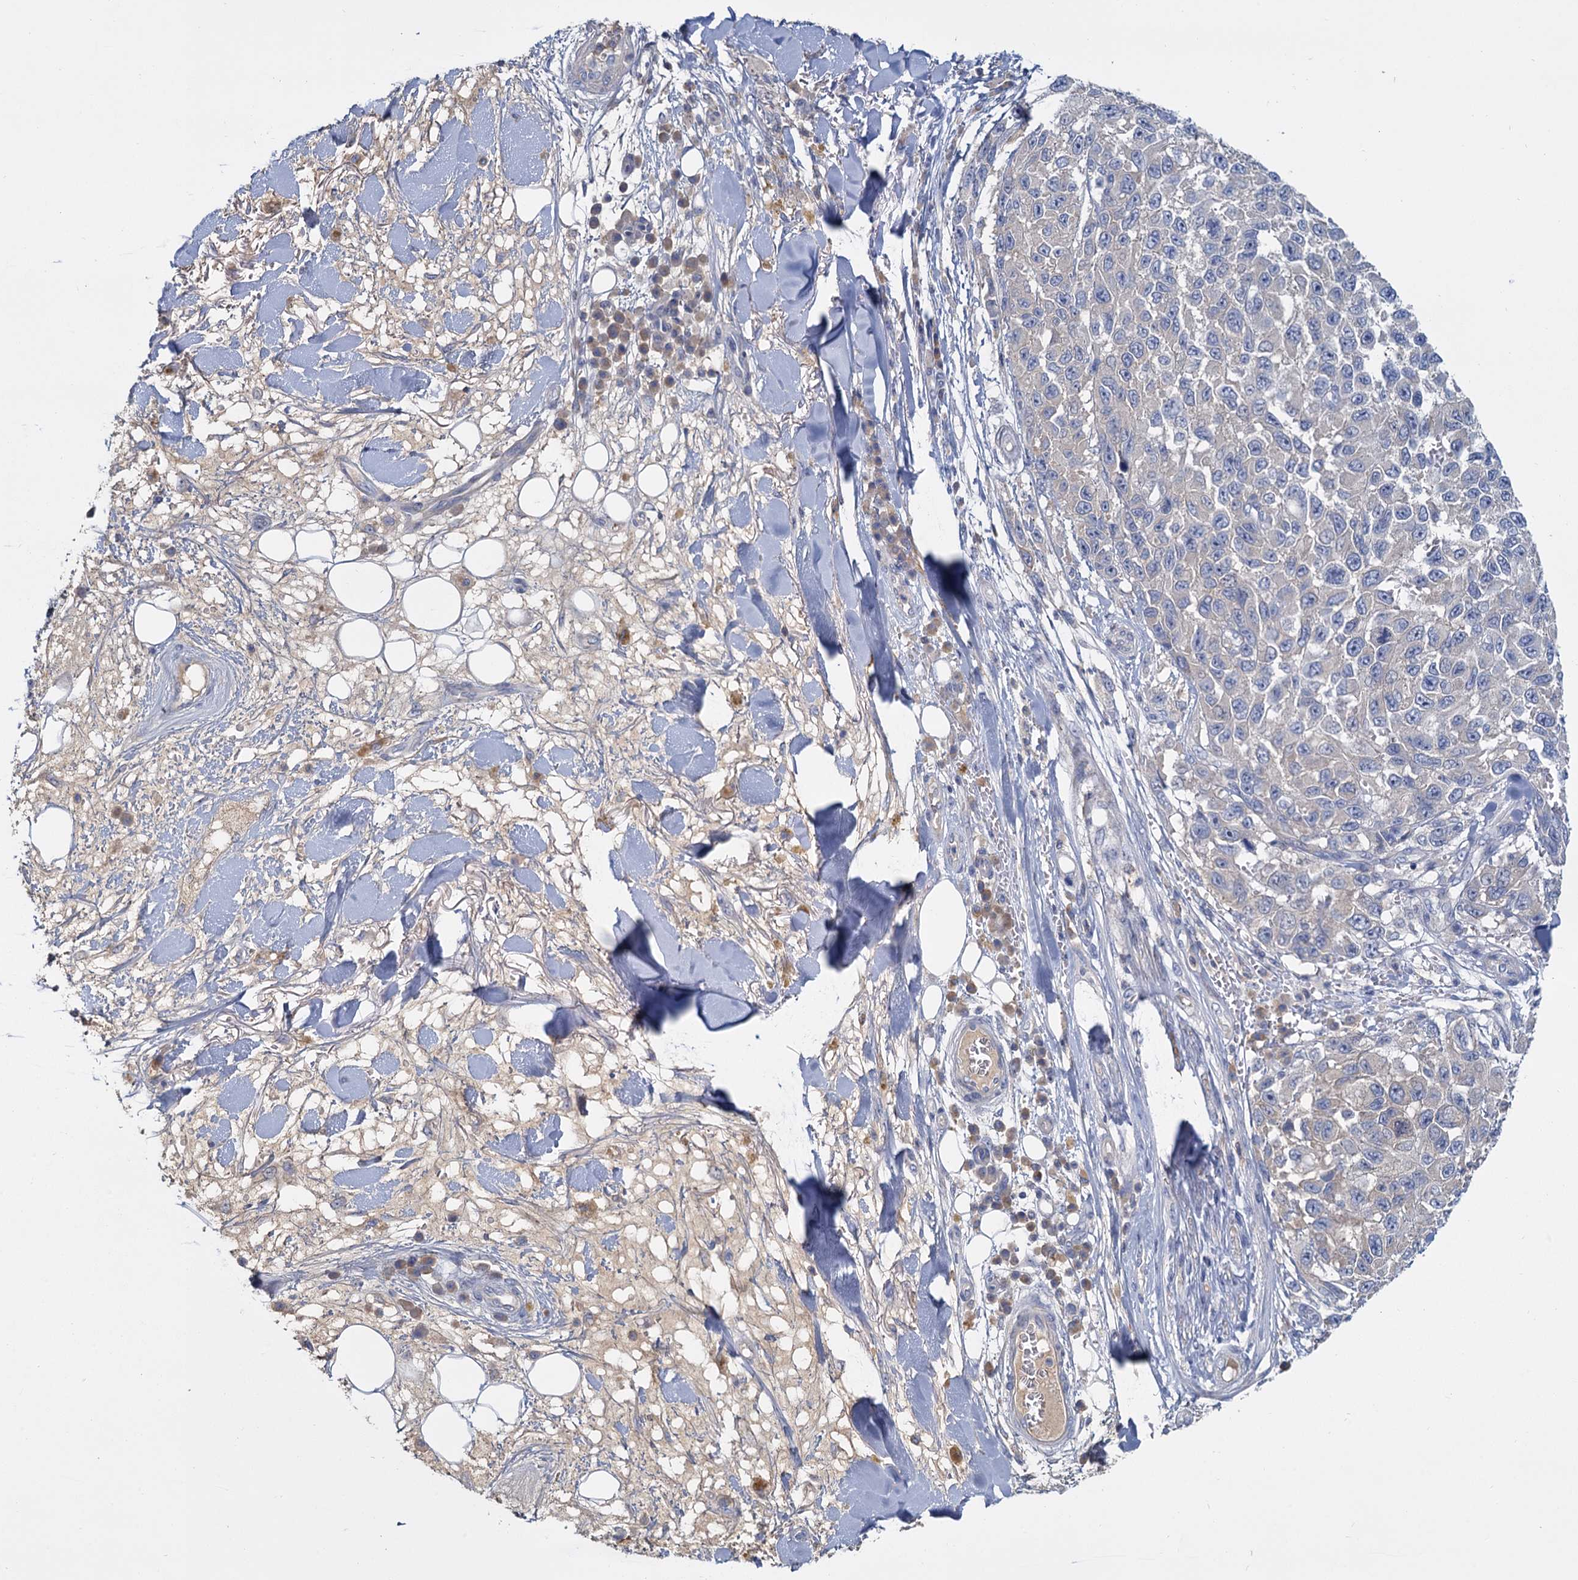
{"staining": {"intensity": "negative", "quantity": "none", "location": "none"}, "tissue": "melanoma", "cell_type": "Tumor cells", "image_type": "cancer", "snomed": [{"axis": "morphology", "description": "Normal tissue, NOS"}, {"axis": "morphology", "description": "Malignant melanoma, NOS"}, {"axis": "topography", "description": "Skin"}], "caption": "Tumor cells show no significant positivity in malignant melanoma.", "gene": "ACSM3", "patient": {"sex": "female", "age": 96}}